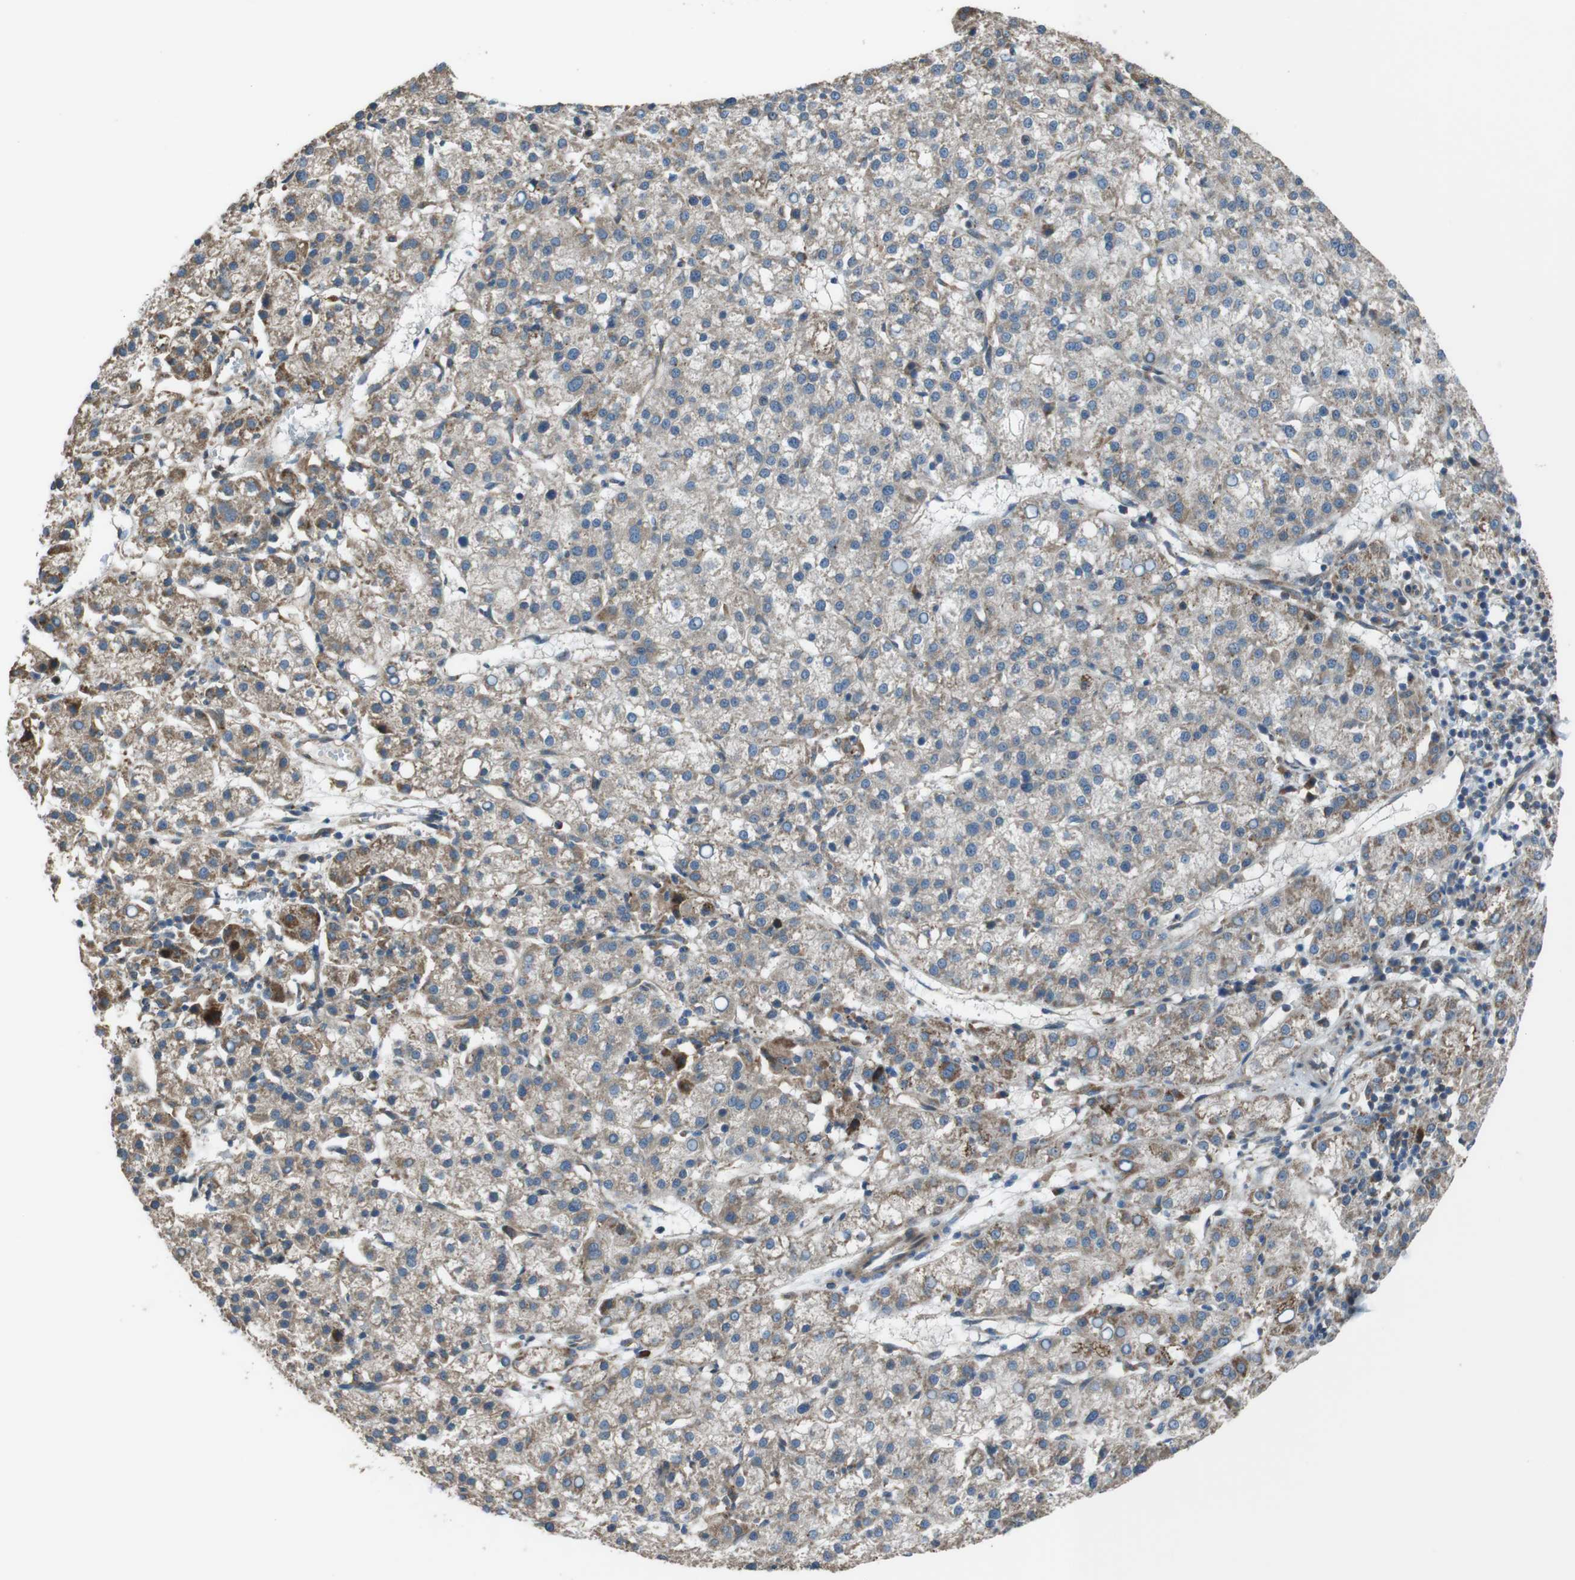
{"staining": {"intensity": "moderate", "quantity": ">75%", "location": "cytoplasmic/membranous"}, "tissue": "liver cancer", "cell_type": "Tumor cells", "image_type": "cancer", "snomed": [{"axis": "morphology", "description": "Carcinoma, Hepatocellular, NOS"}, {"axis": "topography", "description": "Liver"}], "caption": "The photomicrograph demonstrates a brown stain indicating the presence of a protein in the cytoplasmic/membranous of tumor cells in liver hepatocellular carcinoma.", "gene": "GIMAP8", "patient": {"sex": "female", "age": 58}}